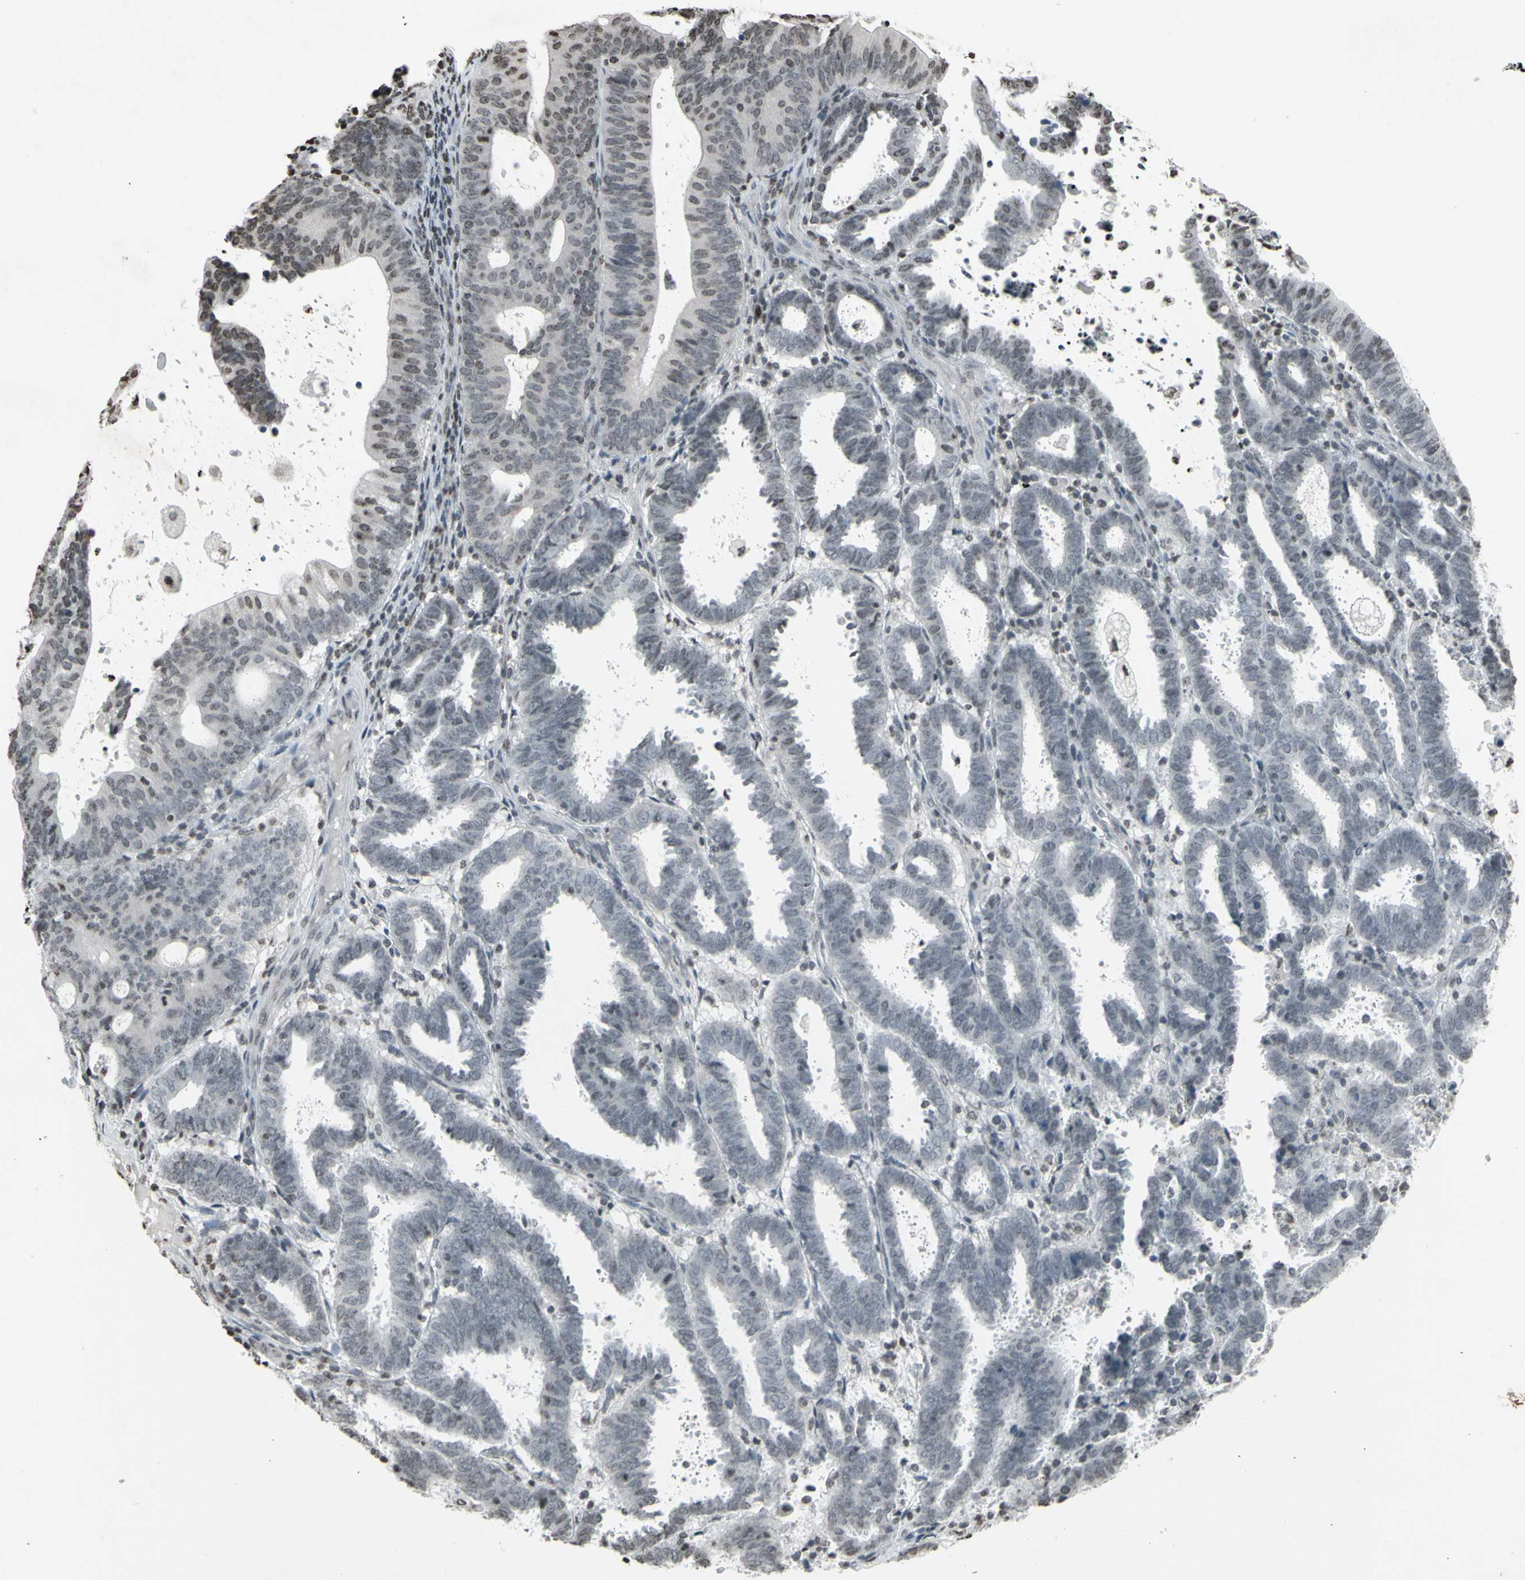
{"staining": {"intensity": "negative", "quantity": "none", "location": "none"}, "tissue": "endometrial cancer", "cell_type": "Tumor cells", "image_type": "cancer", "snomed": [{"axis": "morphology", "description": "Adenocarcinoma, NOS"}, {"axis": "topography", "description": "Uterus"}], "caption": "Tumor cells are negative for brown protein staining in endometrial cancer (adenocarcinoma).", "gene": "CD79B", "patient": {"sex": "female", "age": 83}}